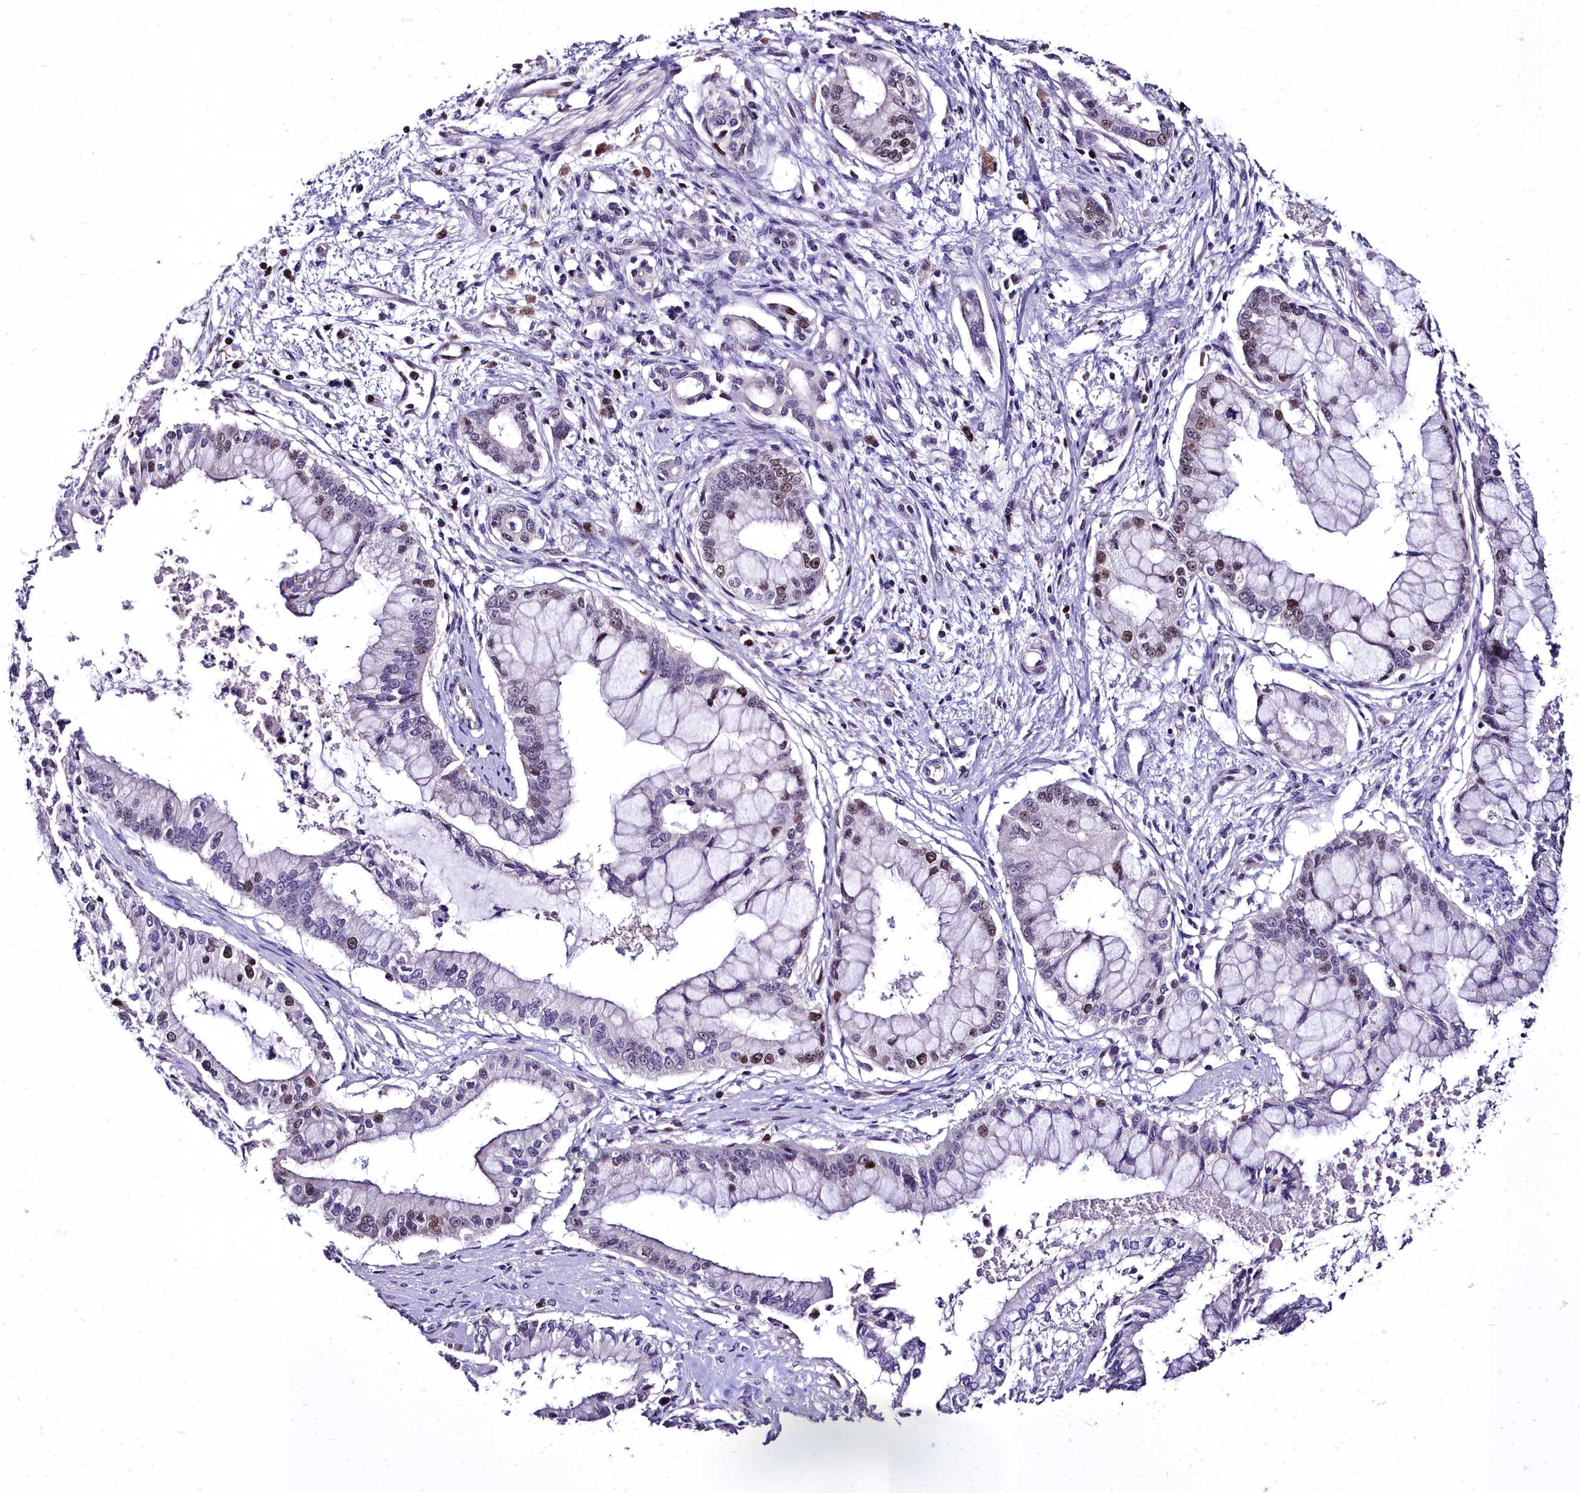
{"staining": {"intensity": "moderate", "quantity": "25%-75%", "location": "nuclear"}, "tissue": "pancreatic cancer", "cell_type": "Tumor cells", "image_type": "cancer", "snomed": [{"axis": "morphology", "description": "Adenocarcinoma, NOS"}, {"axis": "topography", "description": "Pancreas"}], "caption": "This is a micrograph of immunohistochemistry staining of pancreatic adenocarcinoma, which shows moderate expression in the nuclear of tumor cells.", "gene": "TRIML2", "patient": {"sex": "male", "age": 46}}